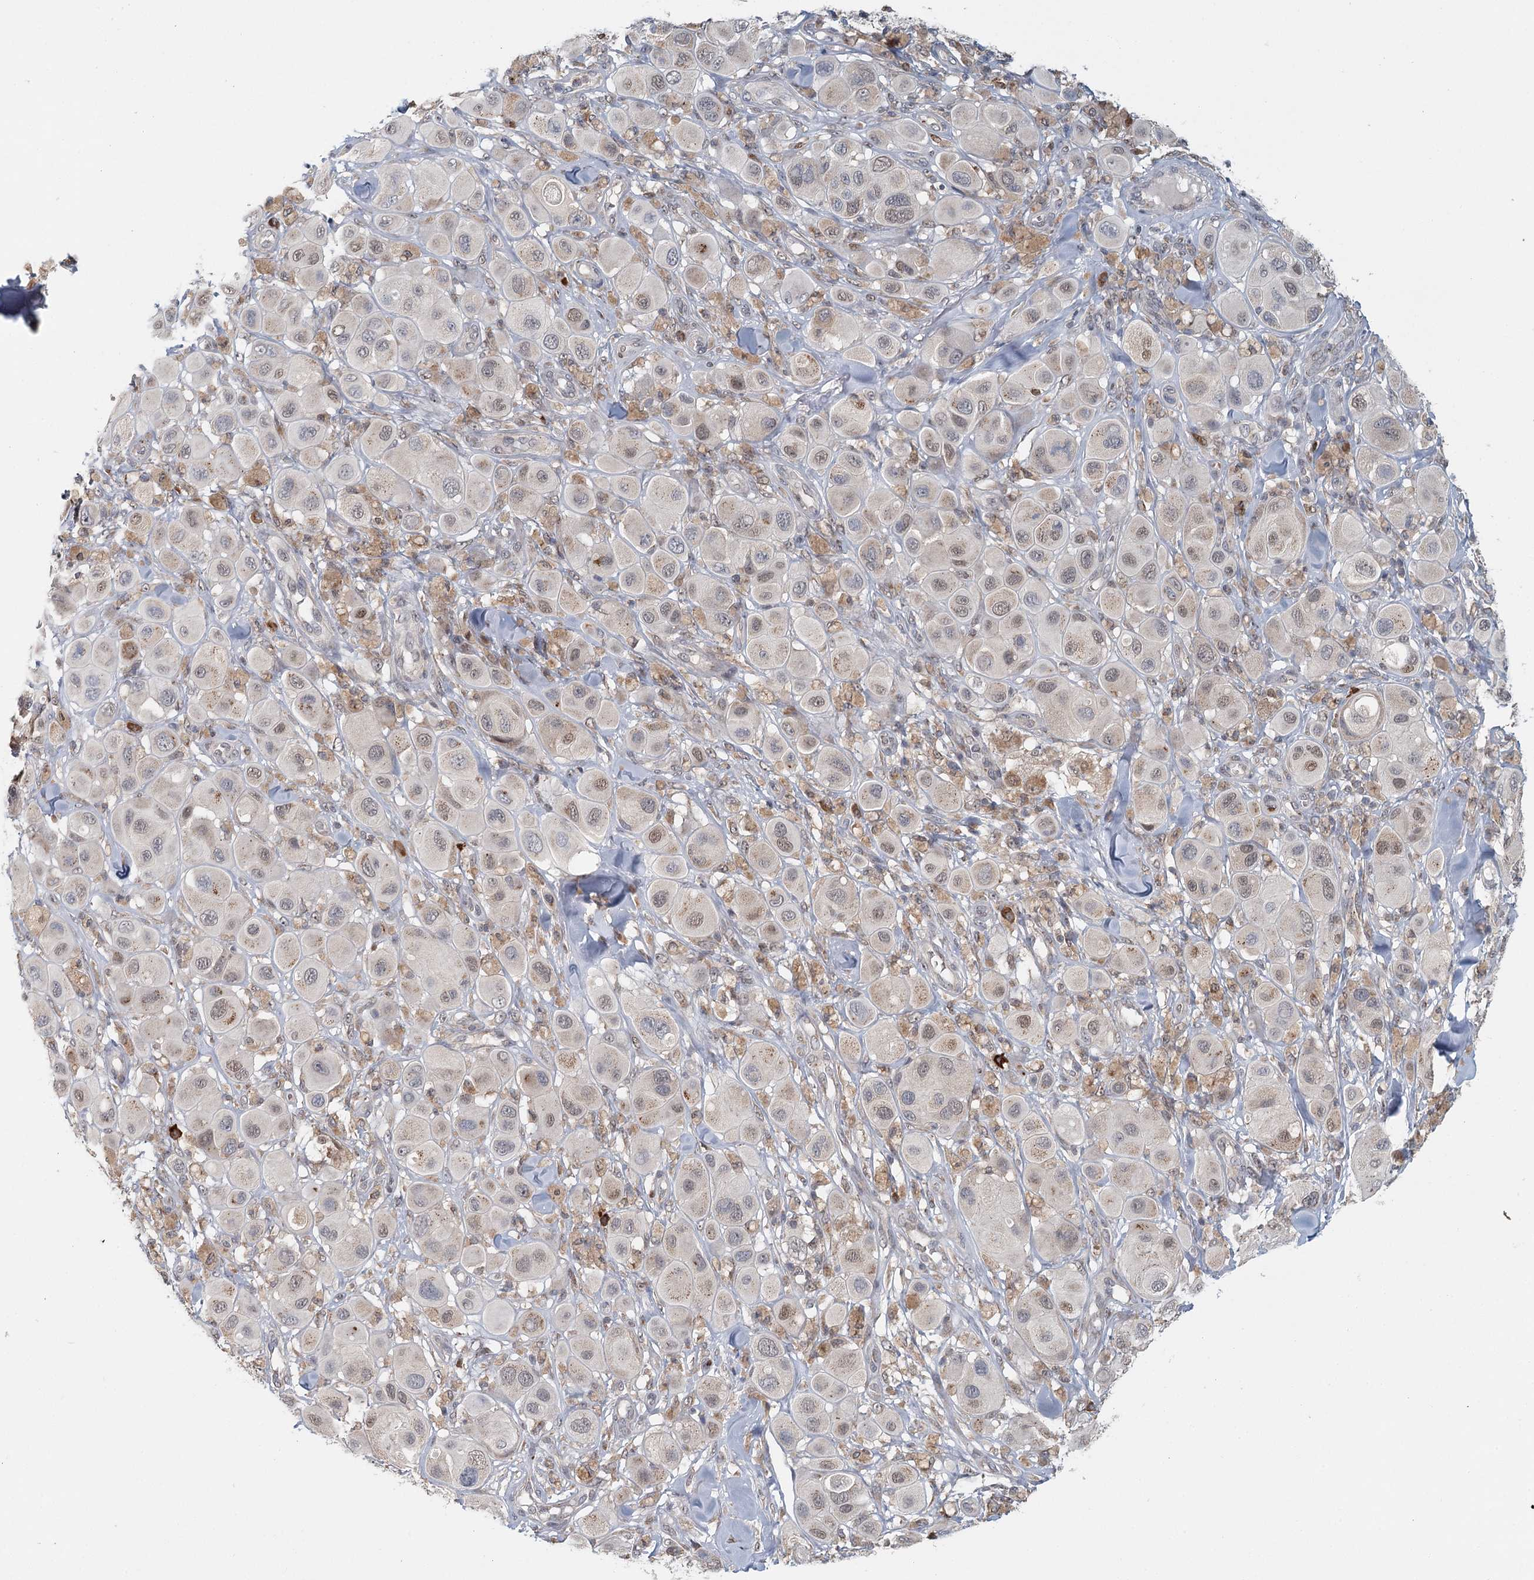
{"staining": {"intensity": "negative", "quantity": "none", "location": "none"}, "tissue": "melanoma", "cell_type": "Tumor cells", "image_type": "cancer", "snomed": [{"axis": "morphology", "description": "Malignant melanoma, Metastatic site"}, {"axis": "topography", "description": "Skin"}], "caption": "Malignant melanoma (metastatic site) was stained to show a protein in brown. There is no significant positivity in tumor cells.", "gene": "ADK", "patient": {"sex": "male", "age": 41}}